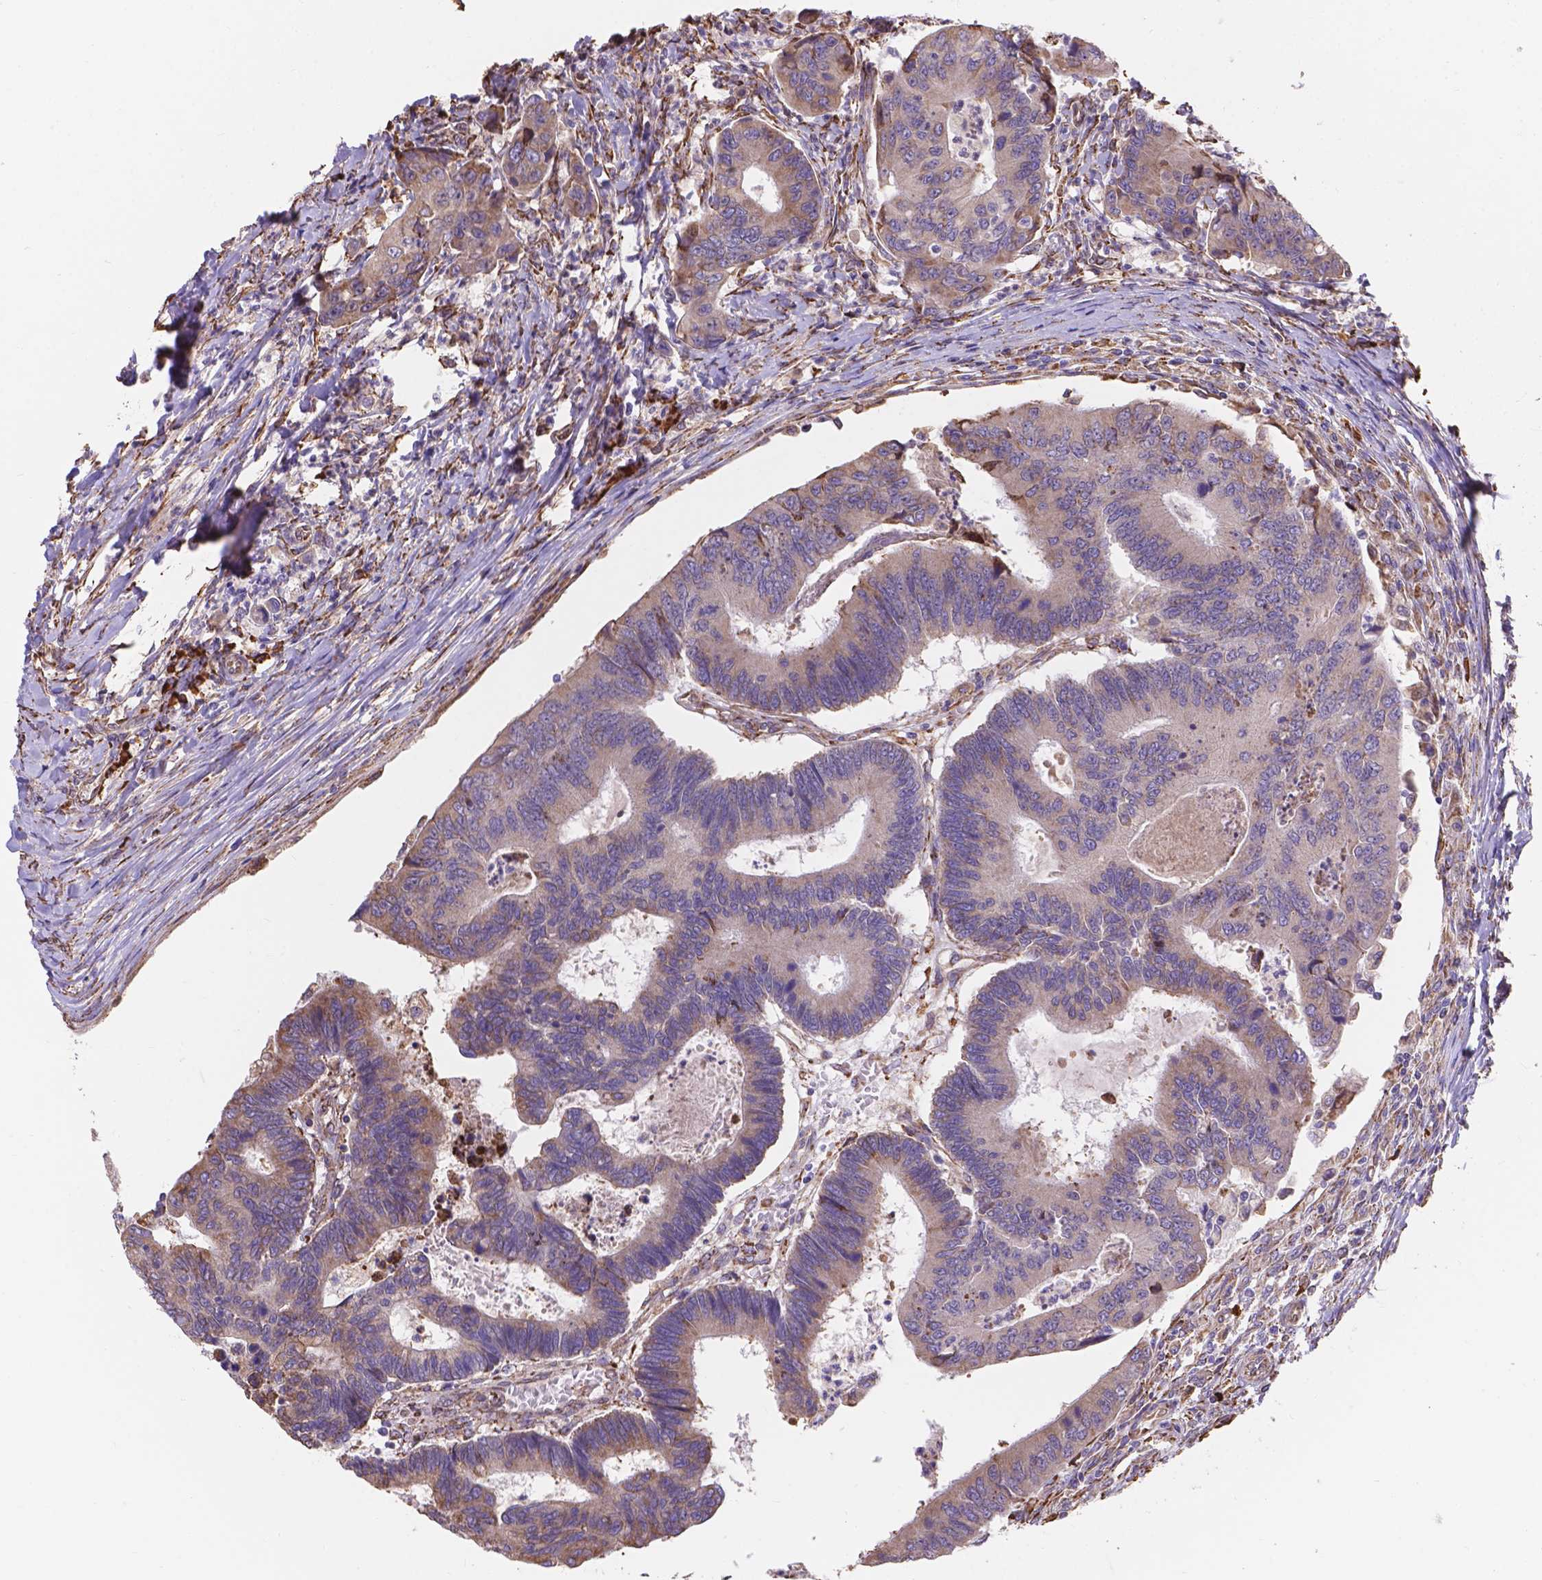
{"staining": {"intensity": "weak", "quantity": "<25%", "location": "cytoplasmic/membranous"}, "tissue": "colorectal cancer", "cell_type": "Tumor cells", "image_type": "cancer", "snomed": [{"axis": "morphology", "description": "Adenocarcinoma, NOS"}, {"axis": "topography", "description": "Colon"}], "caption": "Immunohistochemistry (IHC) histopathology image of colorectal adenocarcinoma stained for a protein (brown), which reveals no positivity in tumor cells. (DAB (3,3'-diaminobenzidine) immunohistochemistry (IHC), high magnification).", "gene": "IPO11", "patient": {"sex": "female", "age": 67}}